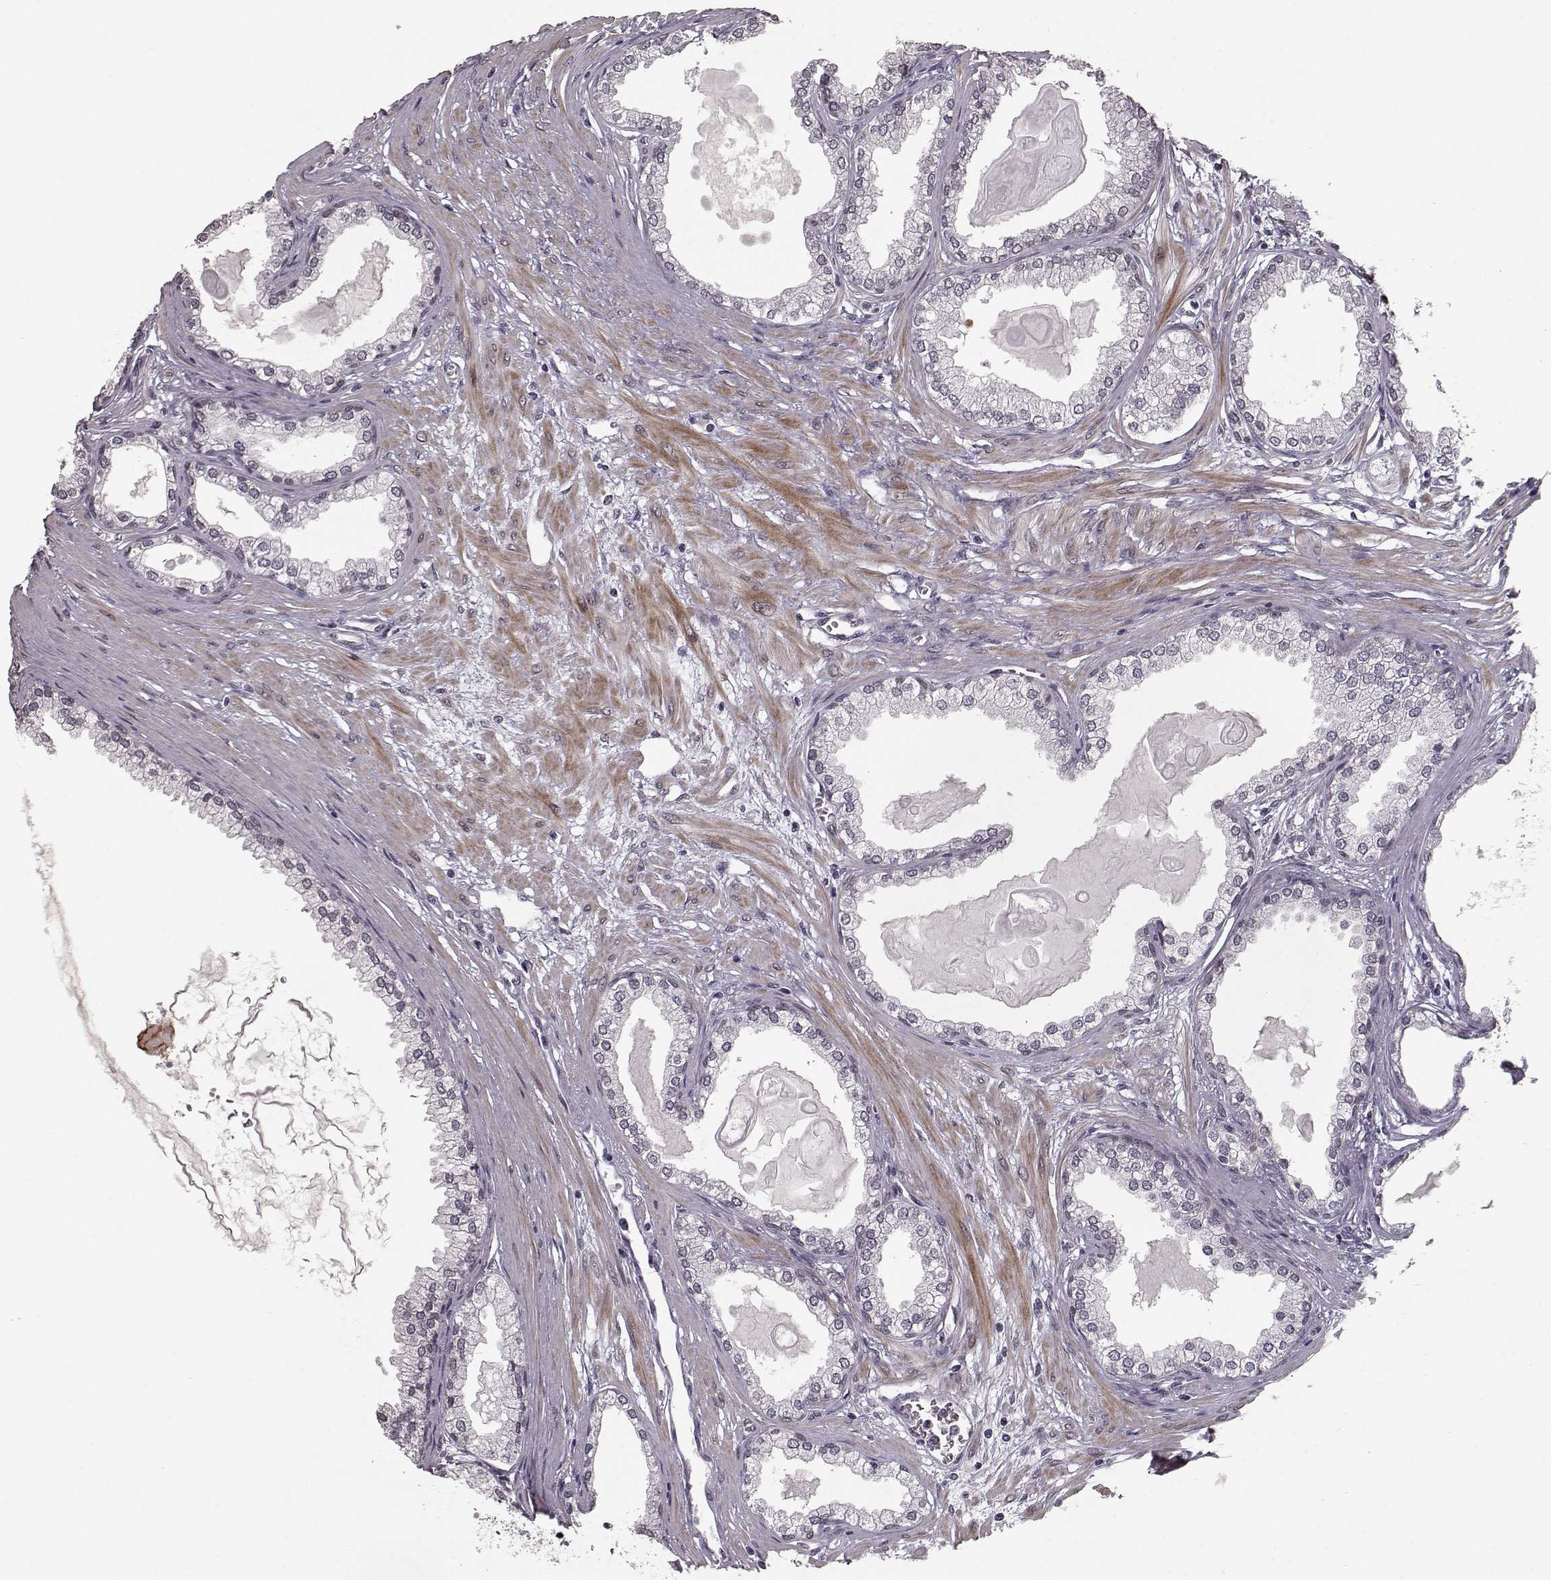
{"staining": {"intensity": "negative", "quantity": "none", "location": "none"}, "tissue": "prostate cancer", "cell_type": "Tumor cells", "image_type": "cancer", "snomed": [{"axis": "morphology", "description": "Normal tissue, NOS"}, {"axis": "morphology", "description": "Adenocarcinoma, High grade"}, {"axis": "topography", "description": "Prostate"}], "caption": "A photomicrograph of prostate cancer stained for a protein displays no brown staining in tumor cells.", "gene": "NUP37", "patient": {"sex": "male", "age": 83}}